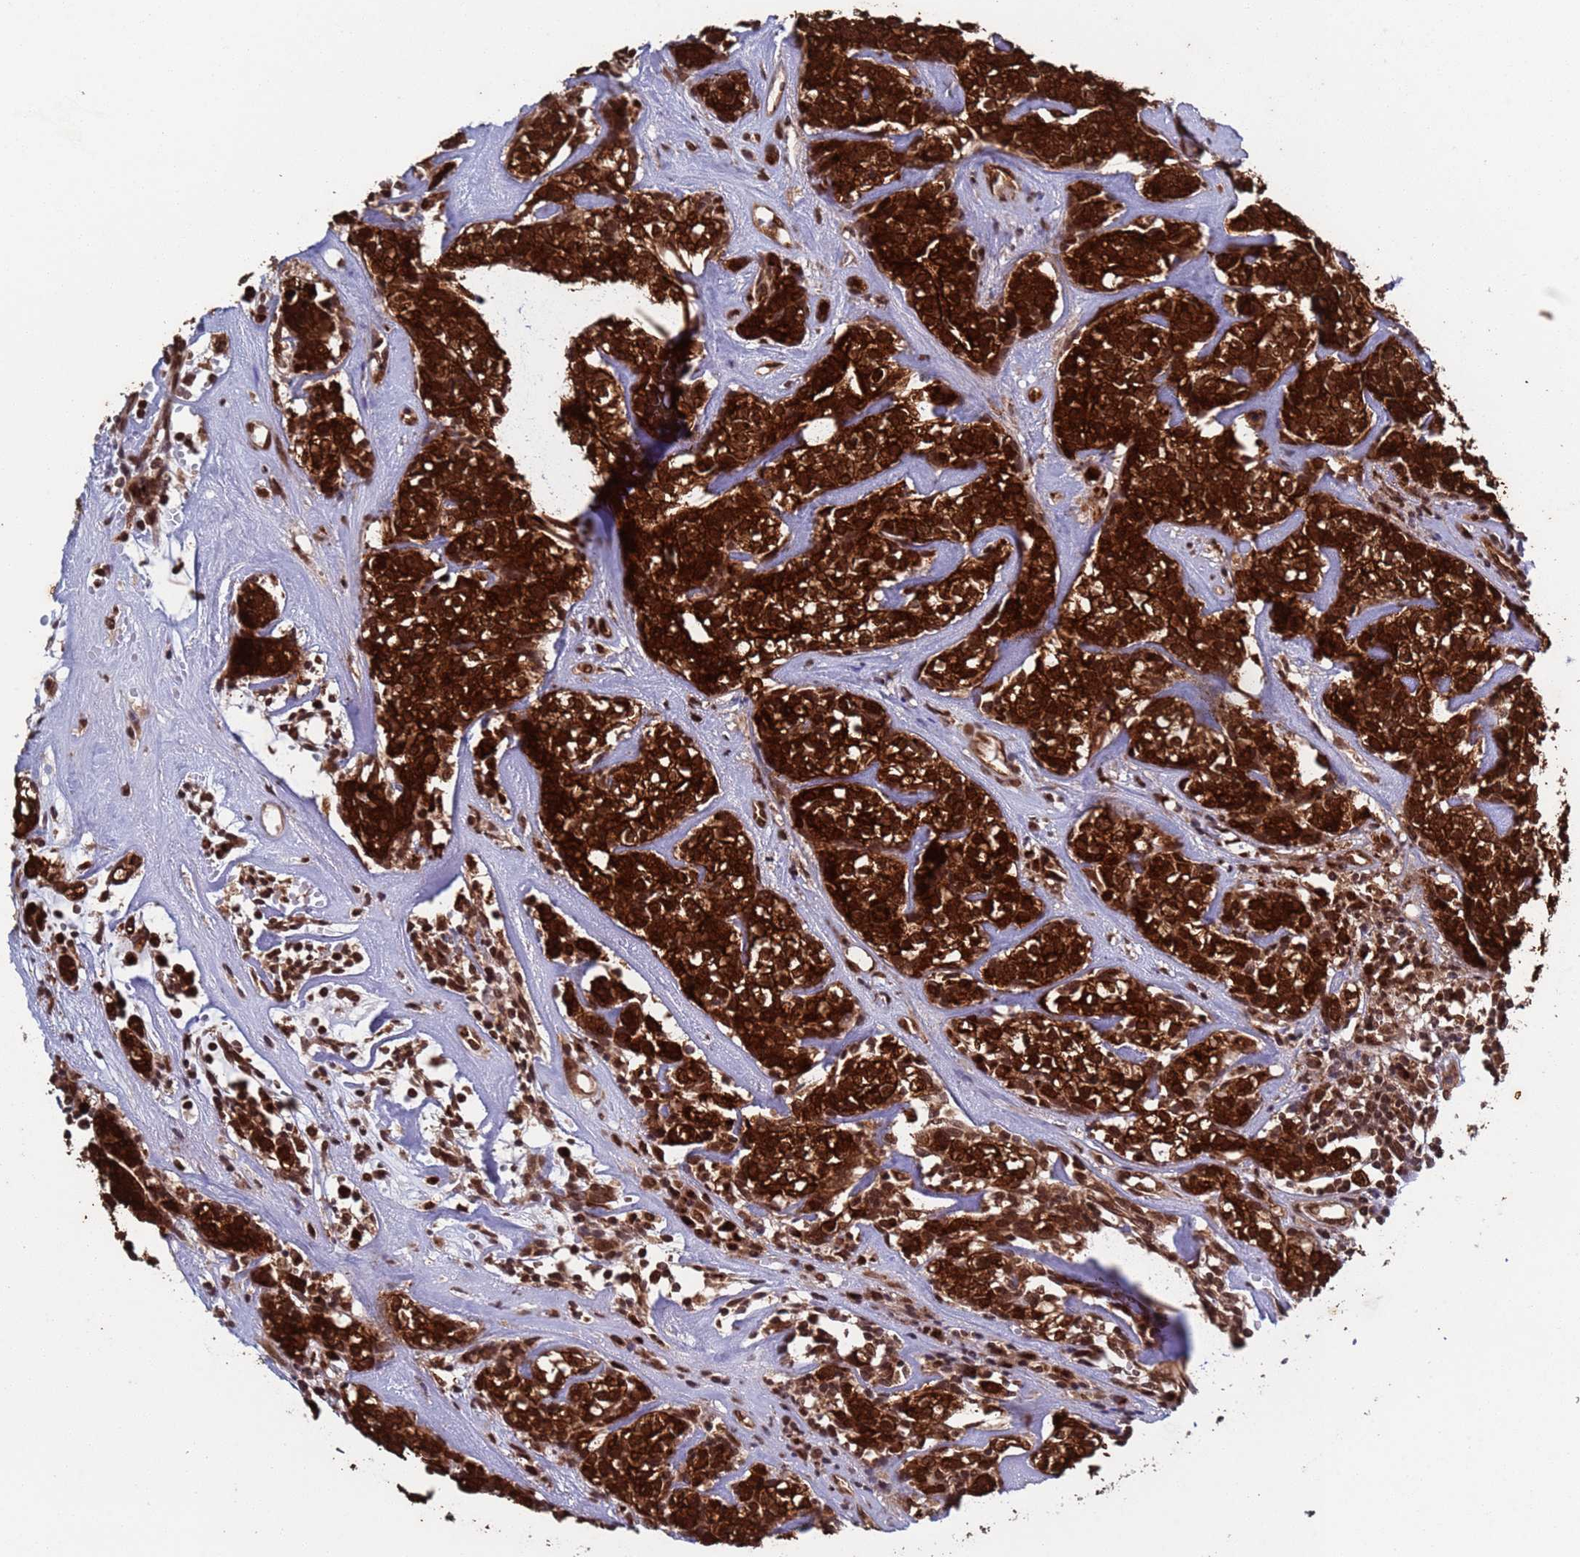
{"staining": {"intensity": "strong", "quantity": ">75%", "location": "cytoplasmic/membranous,nuclear"}, "tissue": "head and neck cancer", "cell_type": "Tumor cells", "image_type": "cancer", "snomed": [{"axis": "morphology", "description": "Adenocarcinoma, NOS"}, {"axis": "topography", "description": "Salivary gland"}, {"axis": "topography", "description": "Head-Neck"}], "caption": "Head and neck cancer stained for a protein (brown) shows strong cytoplasmic/membranous and nuclear positive staining in approximately >75% of tumor cells.", "gene": "FUBP3", "patient": {"sex": "female", "age": 65}}